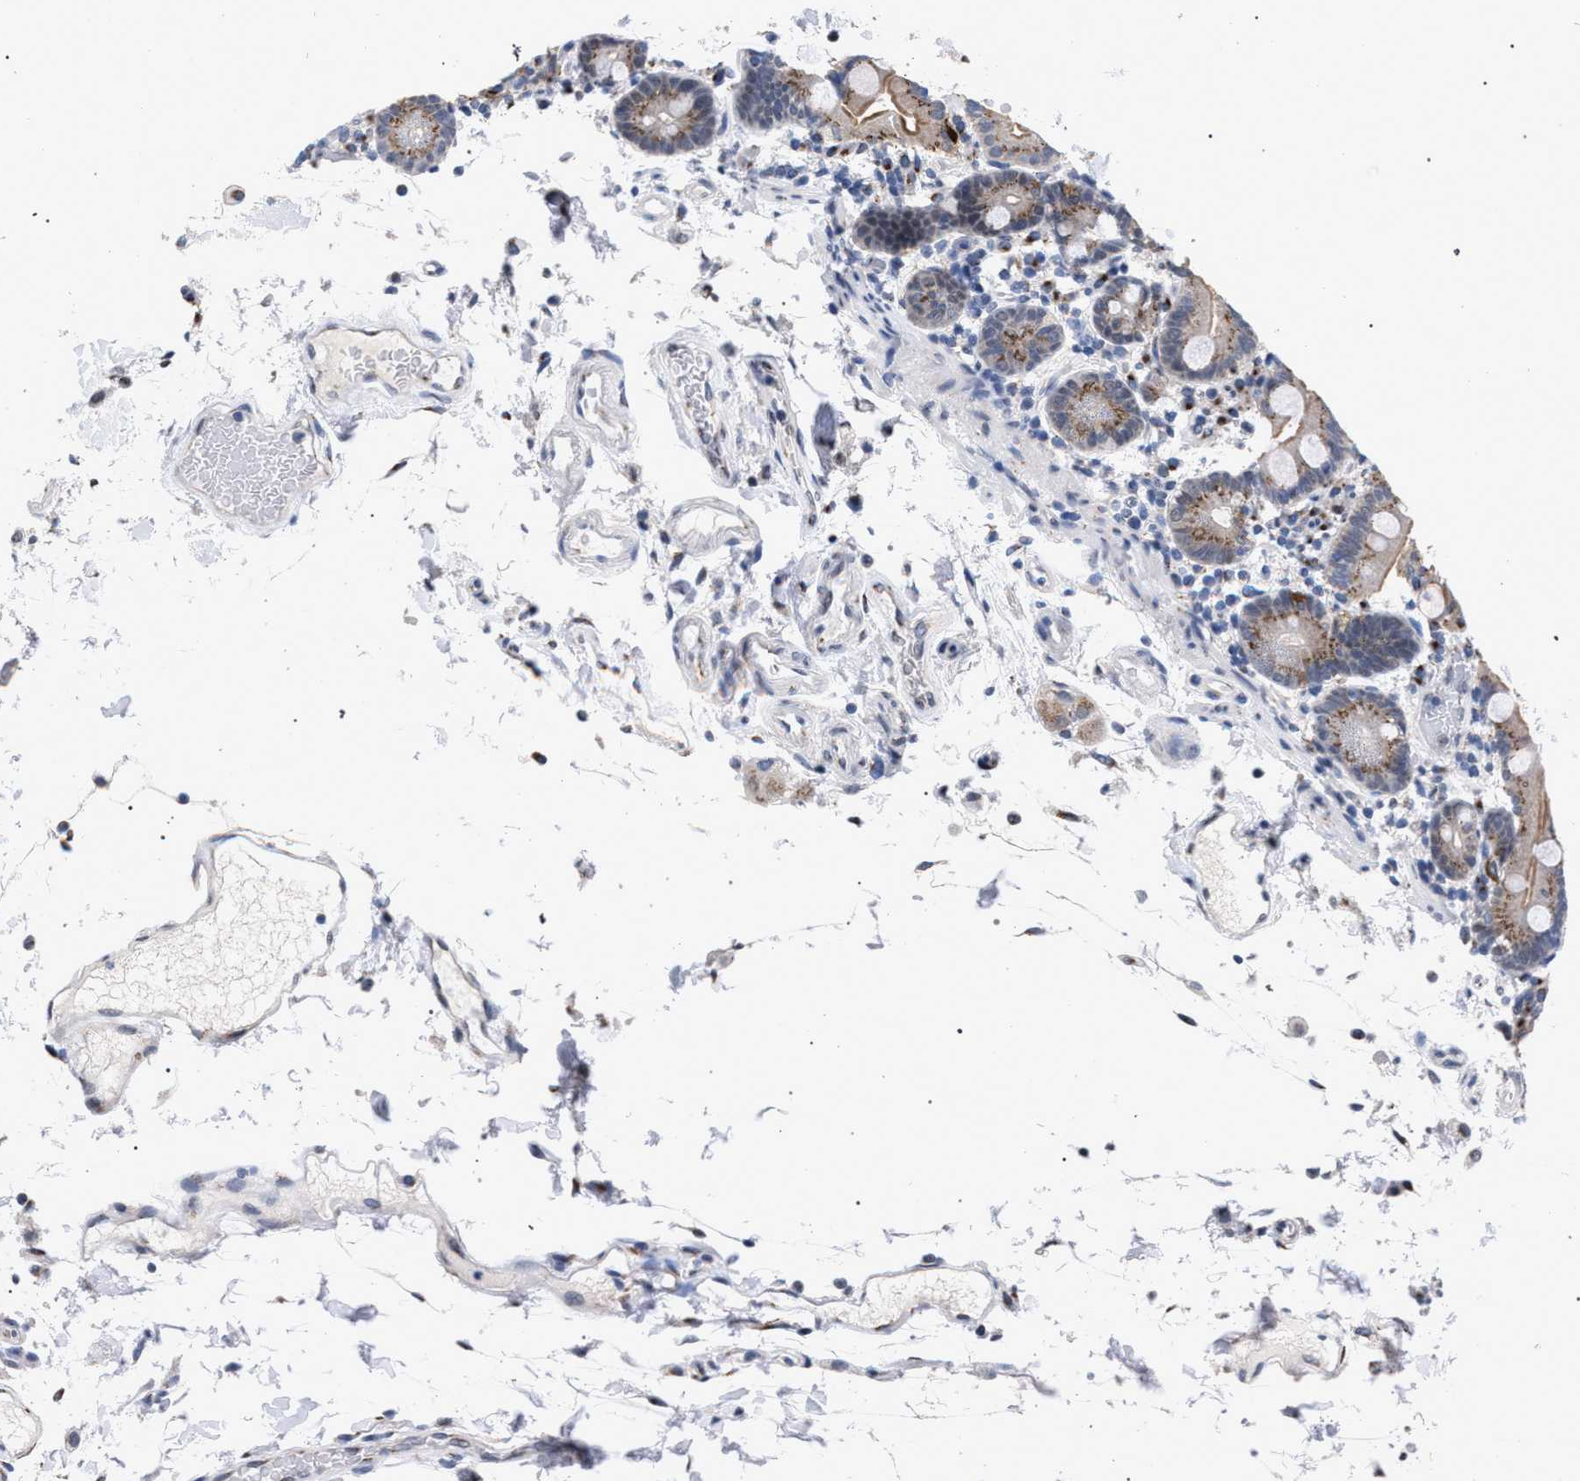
{"staining": {"intensity": "moderate", "quantity": "25%-75%", "location": "cytoplasmic/membranous"}, "tissue": "duodenum", "cell_type": "Glandular cells", "image_type": "normal", "snomed": [{"axis": "morphology", "description": "Normal tissue, NOS"}, {"axis": "topography", "description": "Small intestine, NOS"}], "caption": "The image shows staining of benign duodenum, revealing moderate cytoplasmic/membranous protein staining (brown color) within glandular cells. (IHC, brightfield microscopy, high magnification).", "gene": "GOLGA2", "patient": {"sex": "female", "age": 71}}